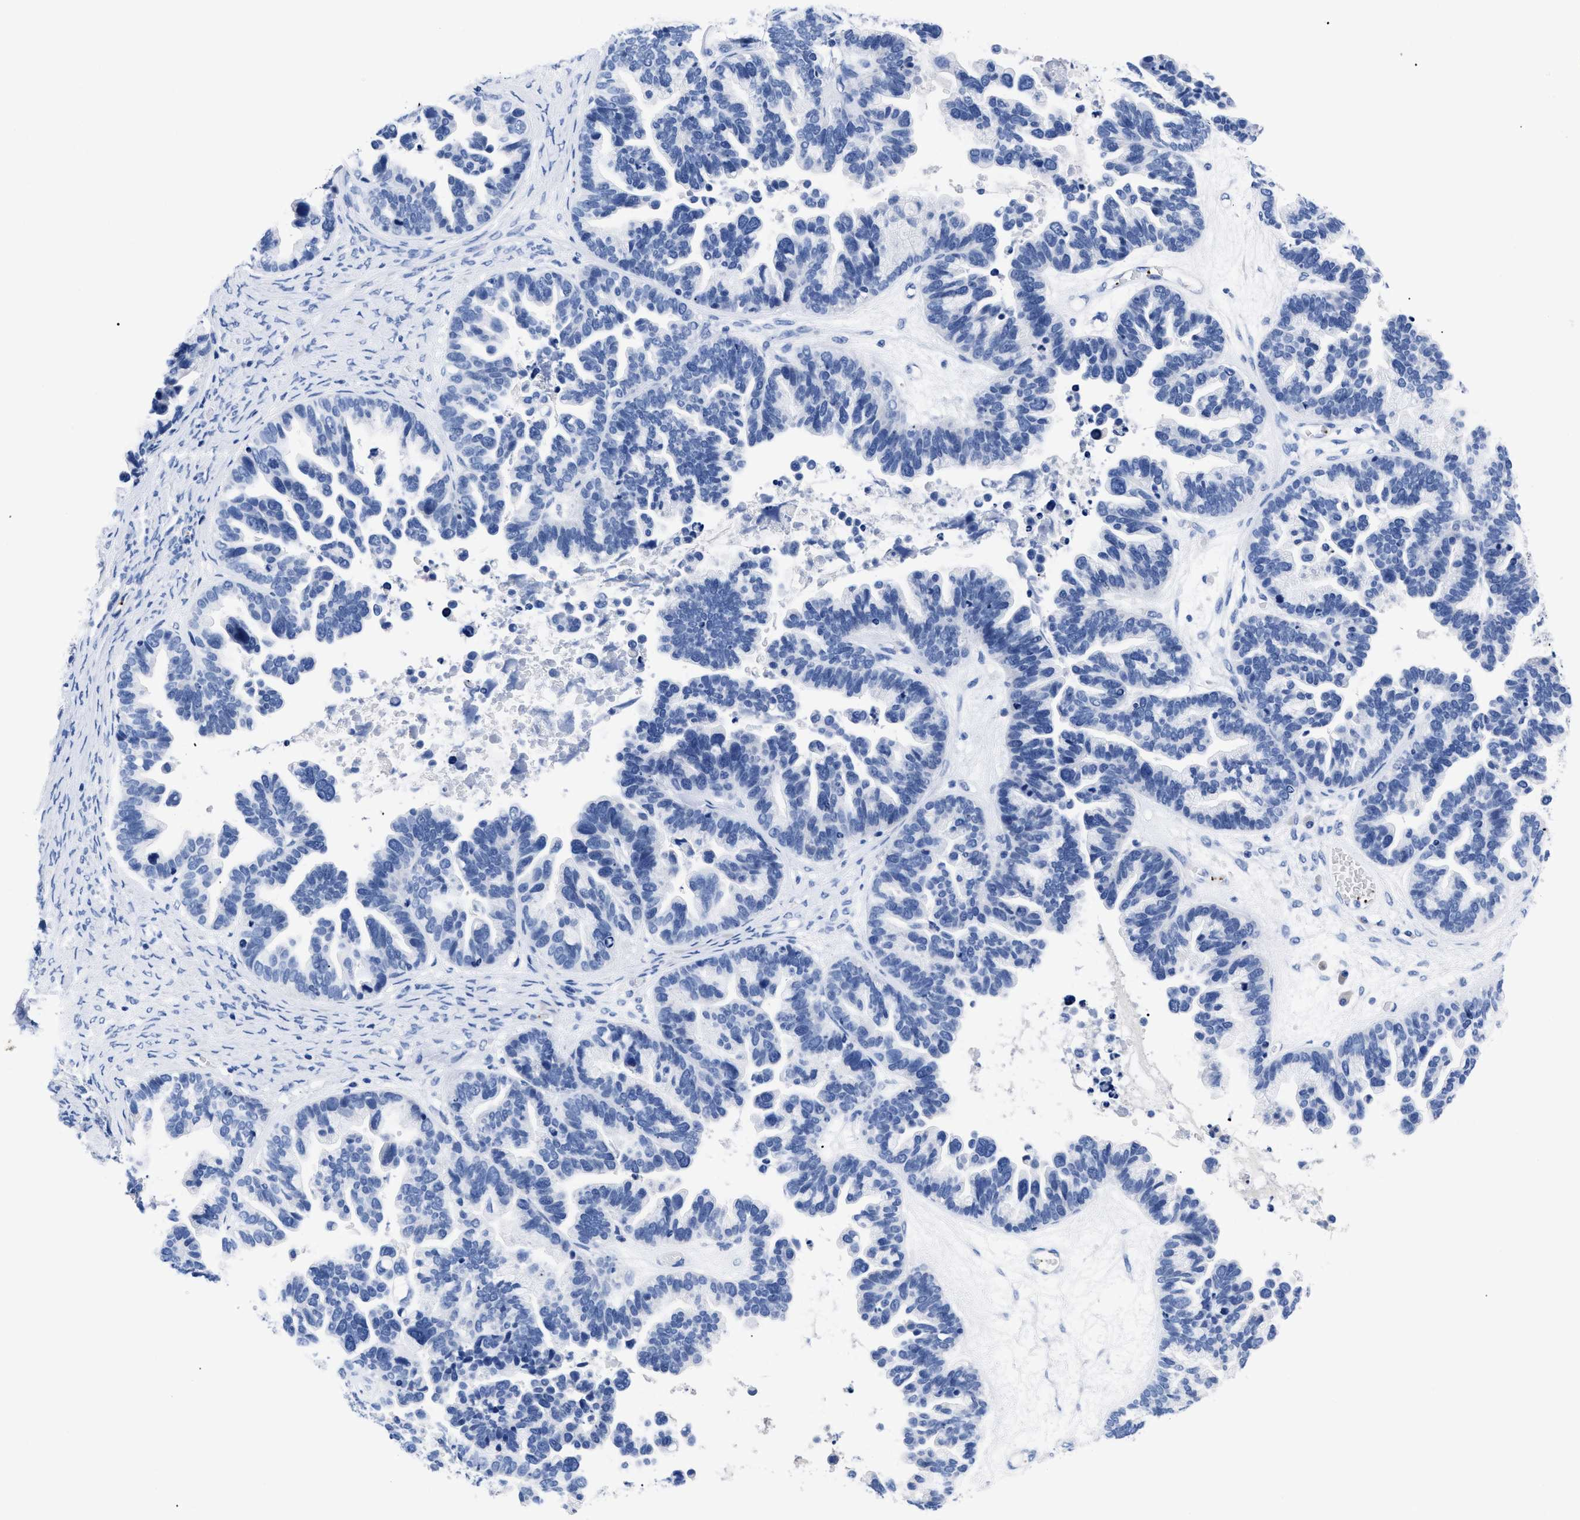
{"staining": {"intensity": "negative", "quantity": "none", "location": "none"}, "tissue": "ovarian cancer", "cell_type": "Tumor cells", "image_type": "cancer", "snomed": [{"axis": "morphology", "description": "Cystadenocarcinoma, serous, NOS"}, {"axis": "topography", "description": "Ovary"}], "caption": "Tumor cells are negative for protein expression in human ovarian cancer.", "gene": "TREML1", "patient": {"sex": "female", "age": 56}}